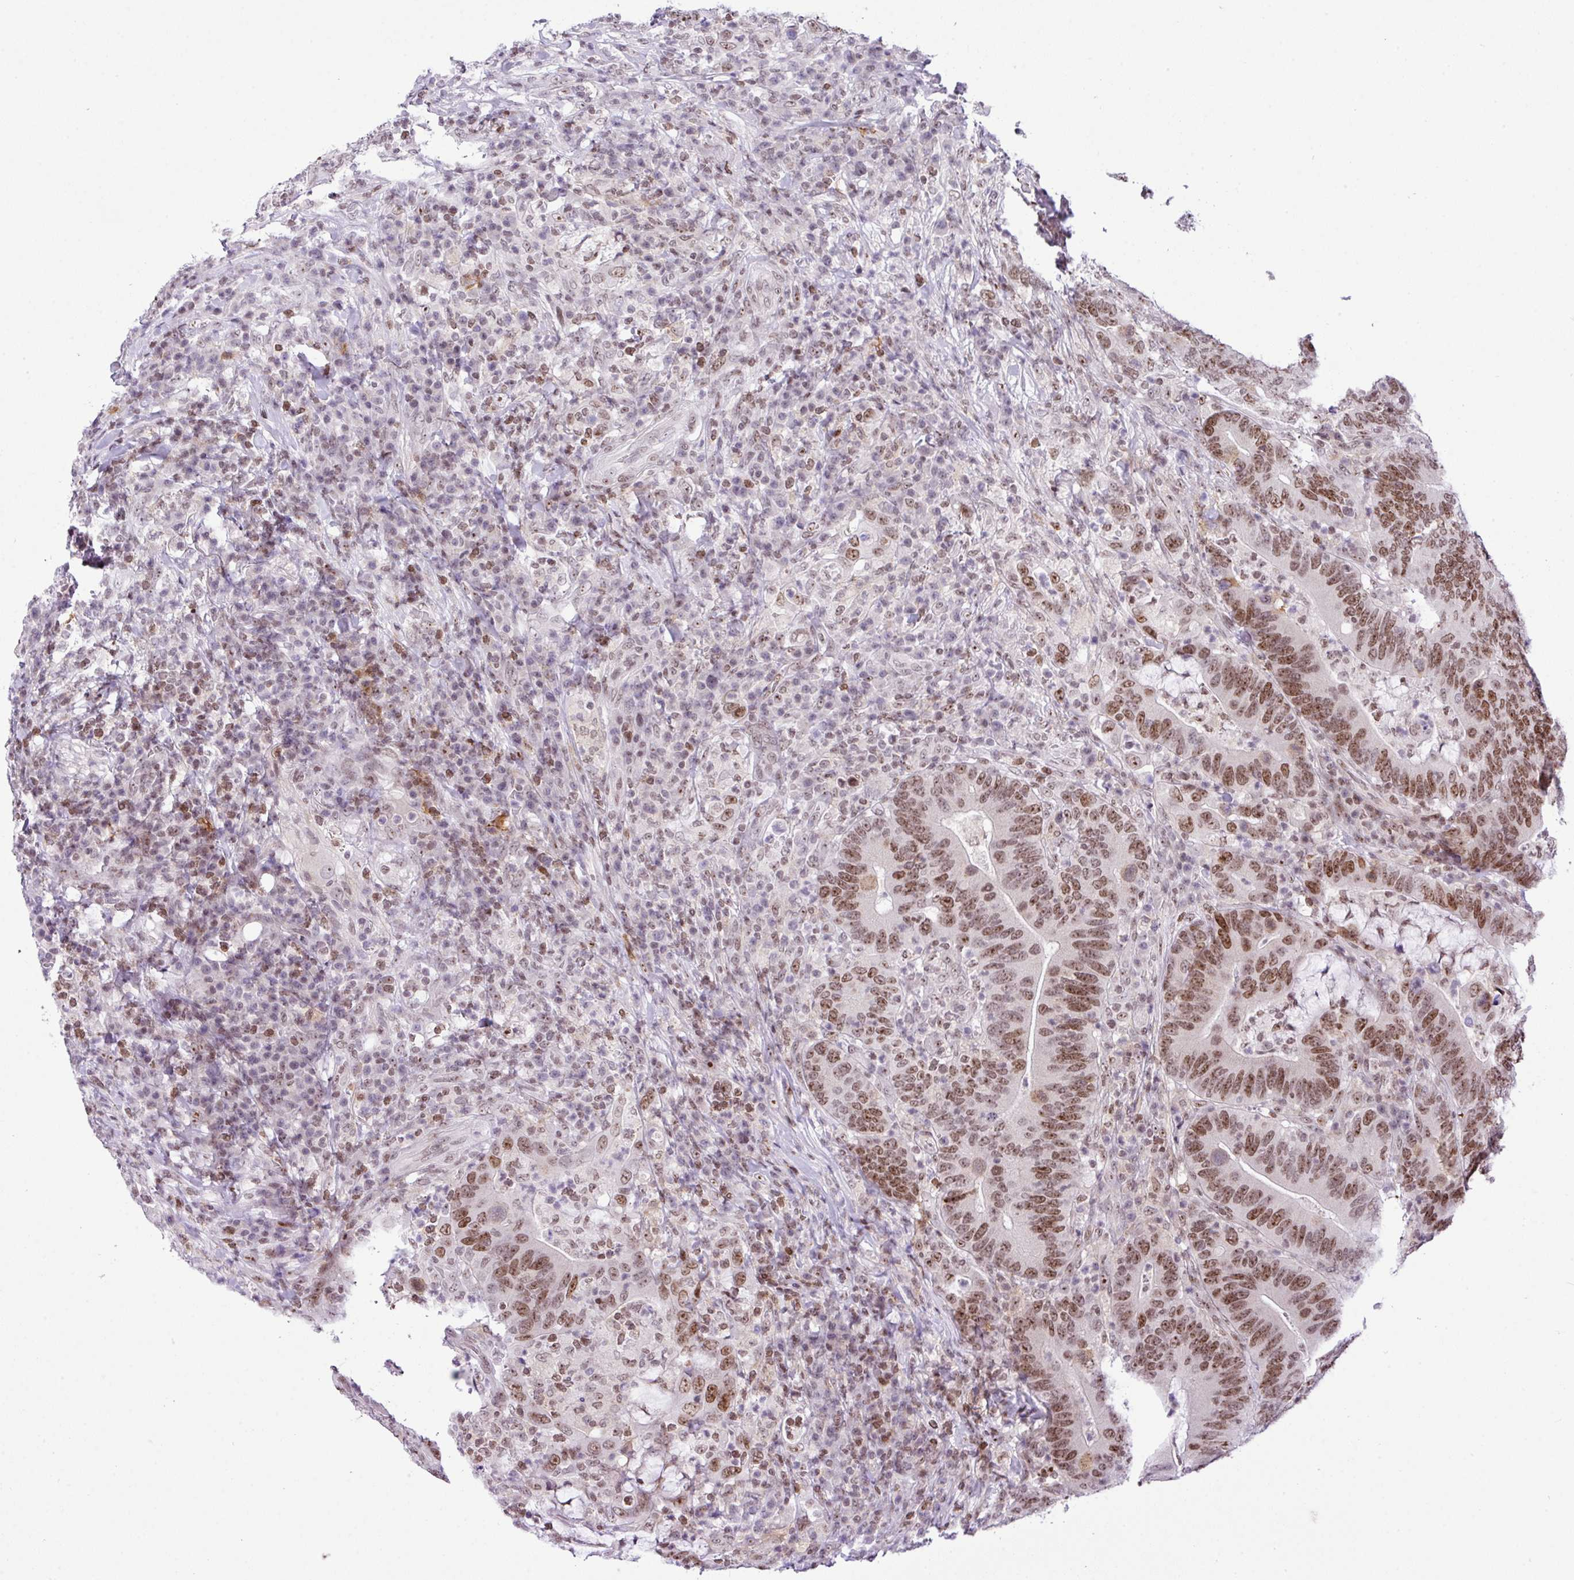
{"staining": {"intensity": "moderate", "quantity": ">75%", "location": "nuclear"}, "tissue": "colorectal cancer", "cell_type": "Tumor cells", "image_type": "cancer", "snomed": [{"axis": "morphology", "description": "Adenocarcinoma, NOS"}, {"axis": "topography", "description": "Colon"}], "caption": "Adenocarcinoma (colorectal) was stained to show a protein in brown. There is medium levels of moderate nuclear positivity in about >75% of tumor cells. Ihc stains the protein of interest in brown and the nuclei are stained blue.", "gene": "CCDC137", "patient": {"sex": "female", "age": 66}}